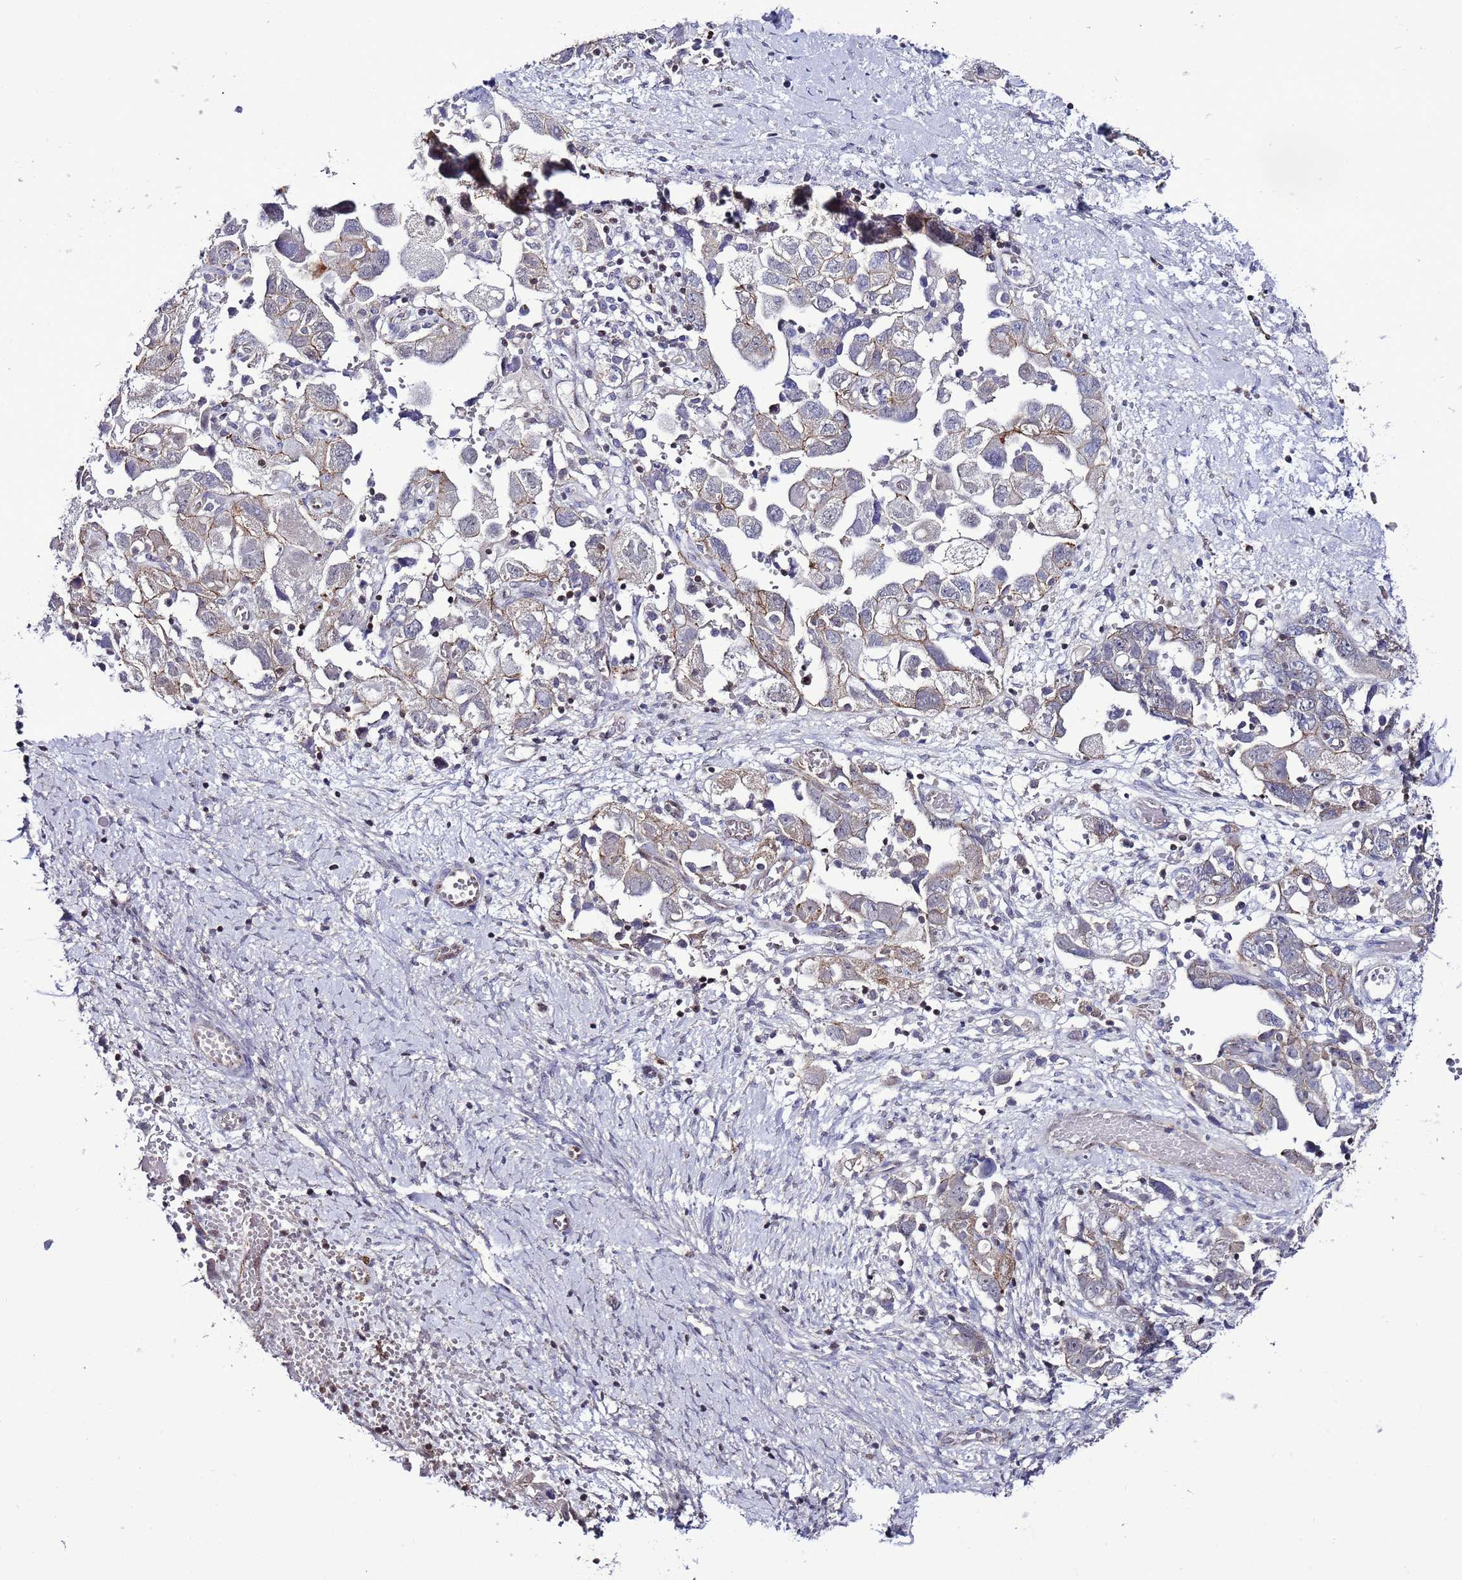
{"staining": {"intensity": "negative", "quantity": "none", "location": "none"}, "tissue": "ovarian cancer", "cell_type": "Tumor cells", "image_type": "cancer", "snomed": [{"axis": "morphology", "description": "Carcinoma, NOS"}, {"axis": "morphology", "description": "Cystadenocarcinoma, serous, NOS"}, {"axis": "topography", "description": "Ovary"}], "caption": "Immunohistochemistry (IHC) image of human ovarian cancer (serous cystadenocarcinoma) stained for a protein (brown), which displays no staining in tumor cells.", "gene": "TENM3", "patient": {"sex": "female", "age": 69}}